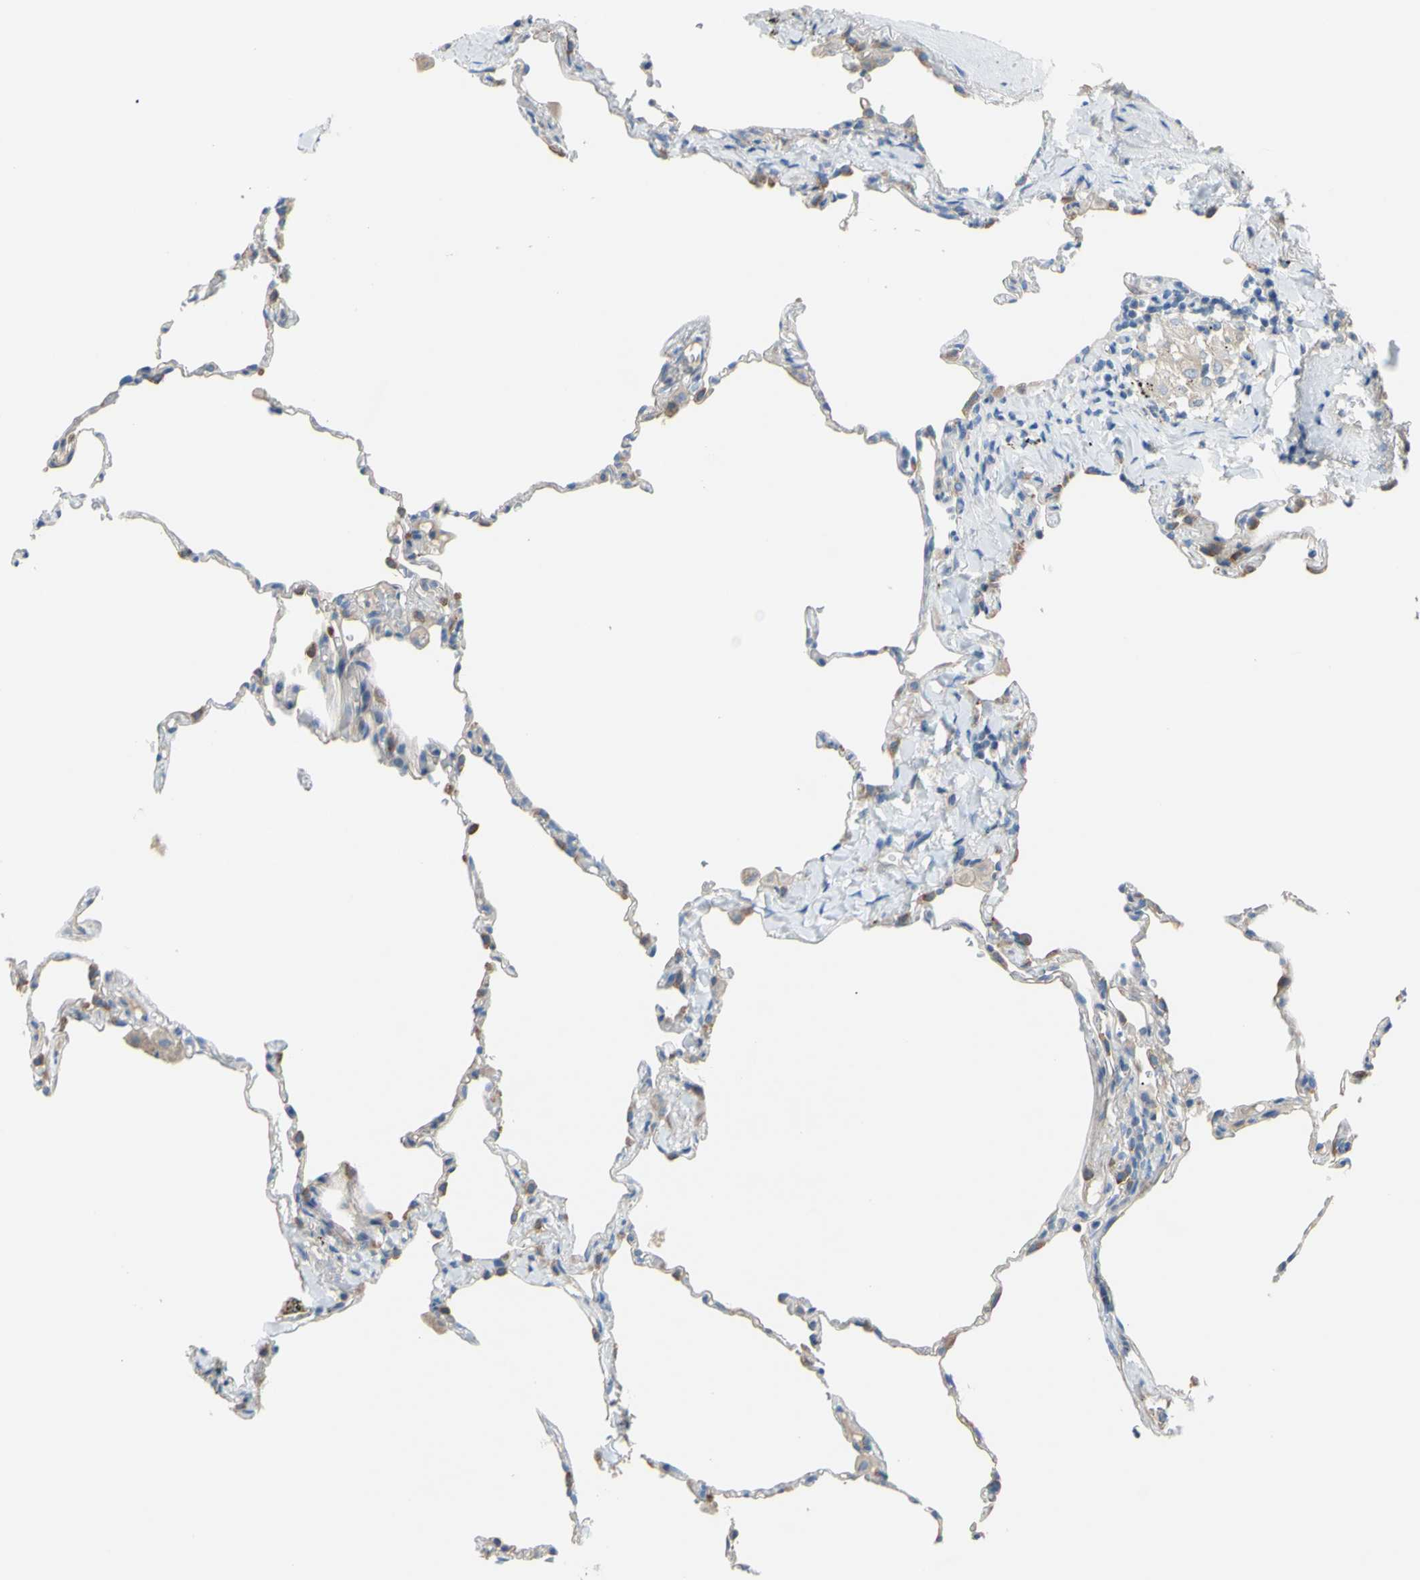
{"staining": {"intensity": "moderate", "quantity": "25%-75%", "location": "cytoplasmic/membranous"}, "tissue": "lung", "cell_type": "Alveolar cells", "image_type": "normal", "snomed": [{"axis": "morphology", "description": "Normal tissue, NOS"}, {"axis": "topography", "description": "Lung"}], "caption": "Protein staining exhibits moderate cytoplasmic/membranous staining in approximately 25%-75% of alveolar cells in normal lung.", "gene": "TMEM59L", "patient": {"sex": "male", "age": 59}}